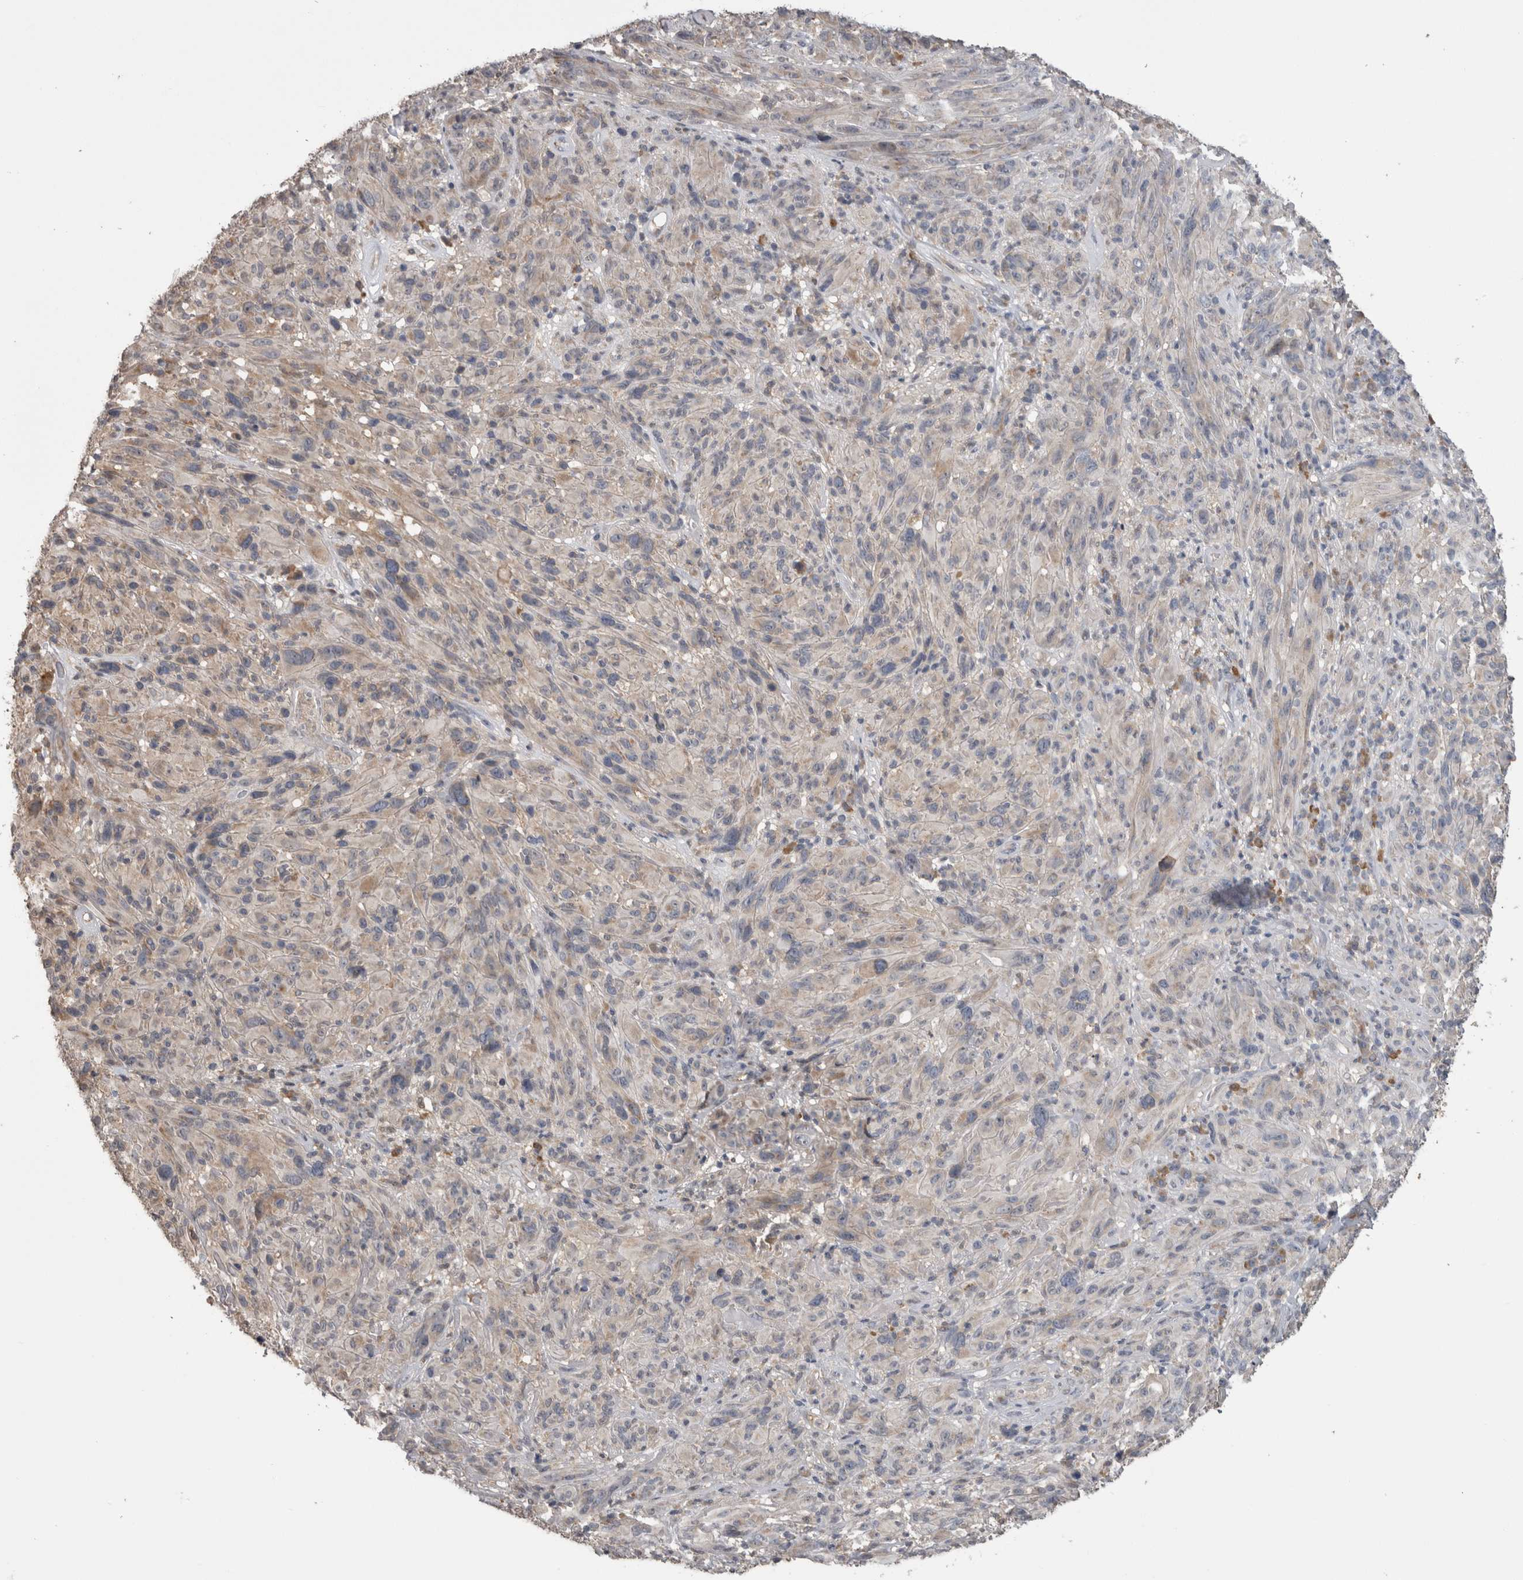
{"staining": {"intensity": "negative", "quantity": "none", "location": "none"}, "tissue": "melanoma", "cell_type": "Tumor cells", "image_type": "cancer", "snomed": [{"axis": "morphology", "description": "Malignant melanoma, NOS"}, {"axis": "topography", "description": "Skin of head"}], "caption": "Histopathology image shows no significant protein staining in tumor cells of melanoma. (DAB IHC with hematoxylin counter stain).", "gene": "ANXA13", "patient": {"sex": "male", "age": 96}}